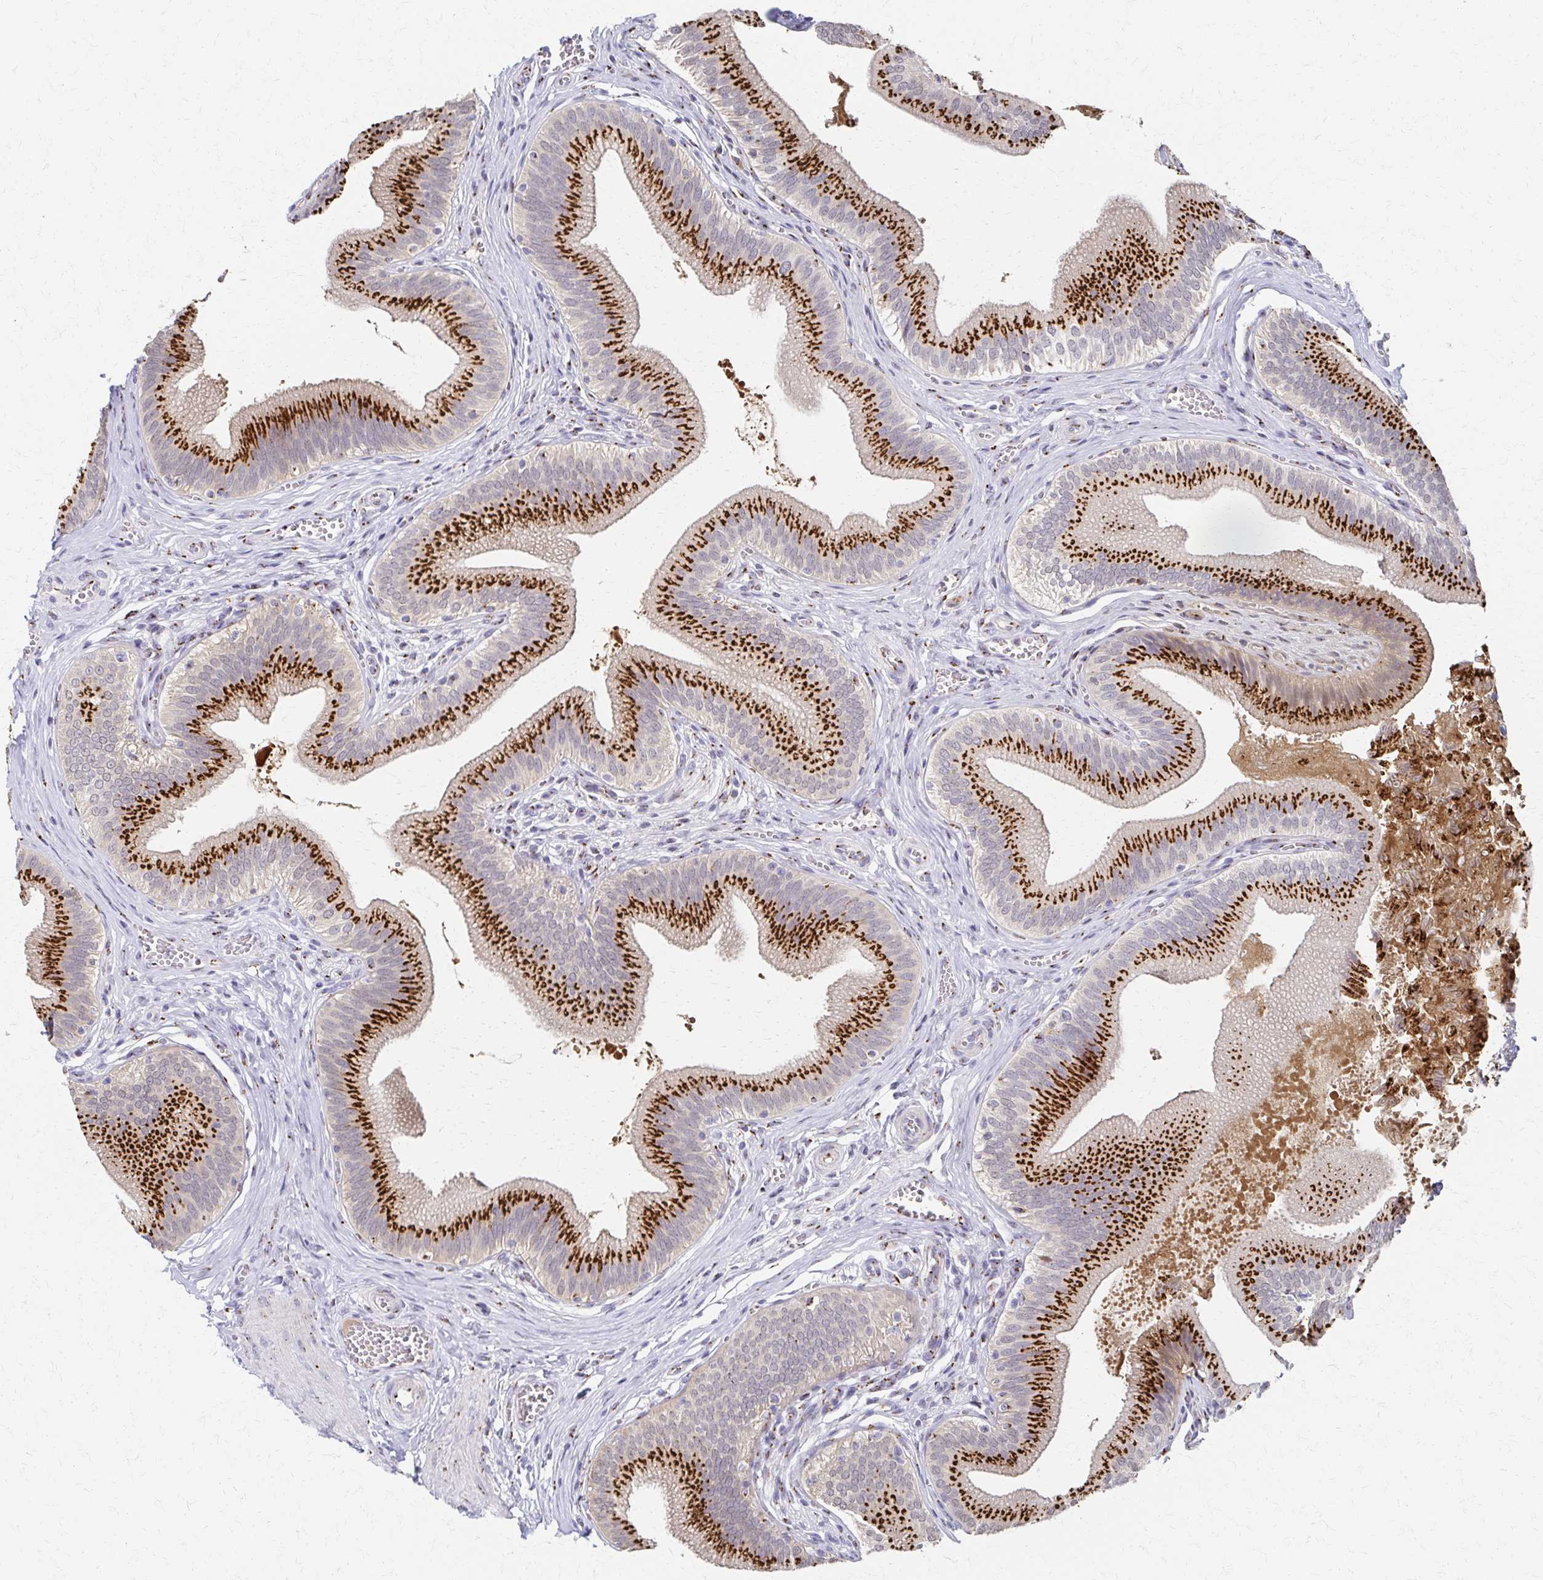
{"staining": {"intensity": "strong", "quantity": ">75%", "location": "cytoplasmic/membranous"}, "tissue": "gallbladder", "cell_type": "Glandular cells", "image_type": "normal", "snomed": [{"axis": "morphology", "description": "Normal tissue, NOS"}, {"axis": "topography", "description": "Gallbladder"}], "caption": "Immunohistochemical staining of benign gallbladder demonstrates strong cytoplasmic/membranous protein staining in about >75% of glandular cells. Nuclei are stained in blue.", "gene": "ENSG00000254692", "patient": {"sex": "male", "age": 17}}